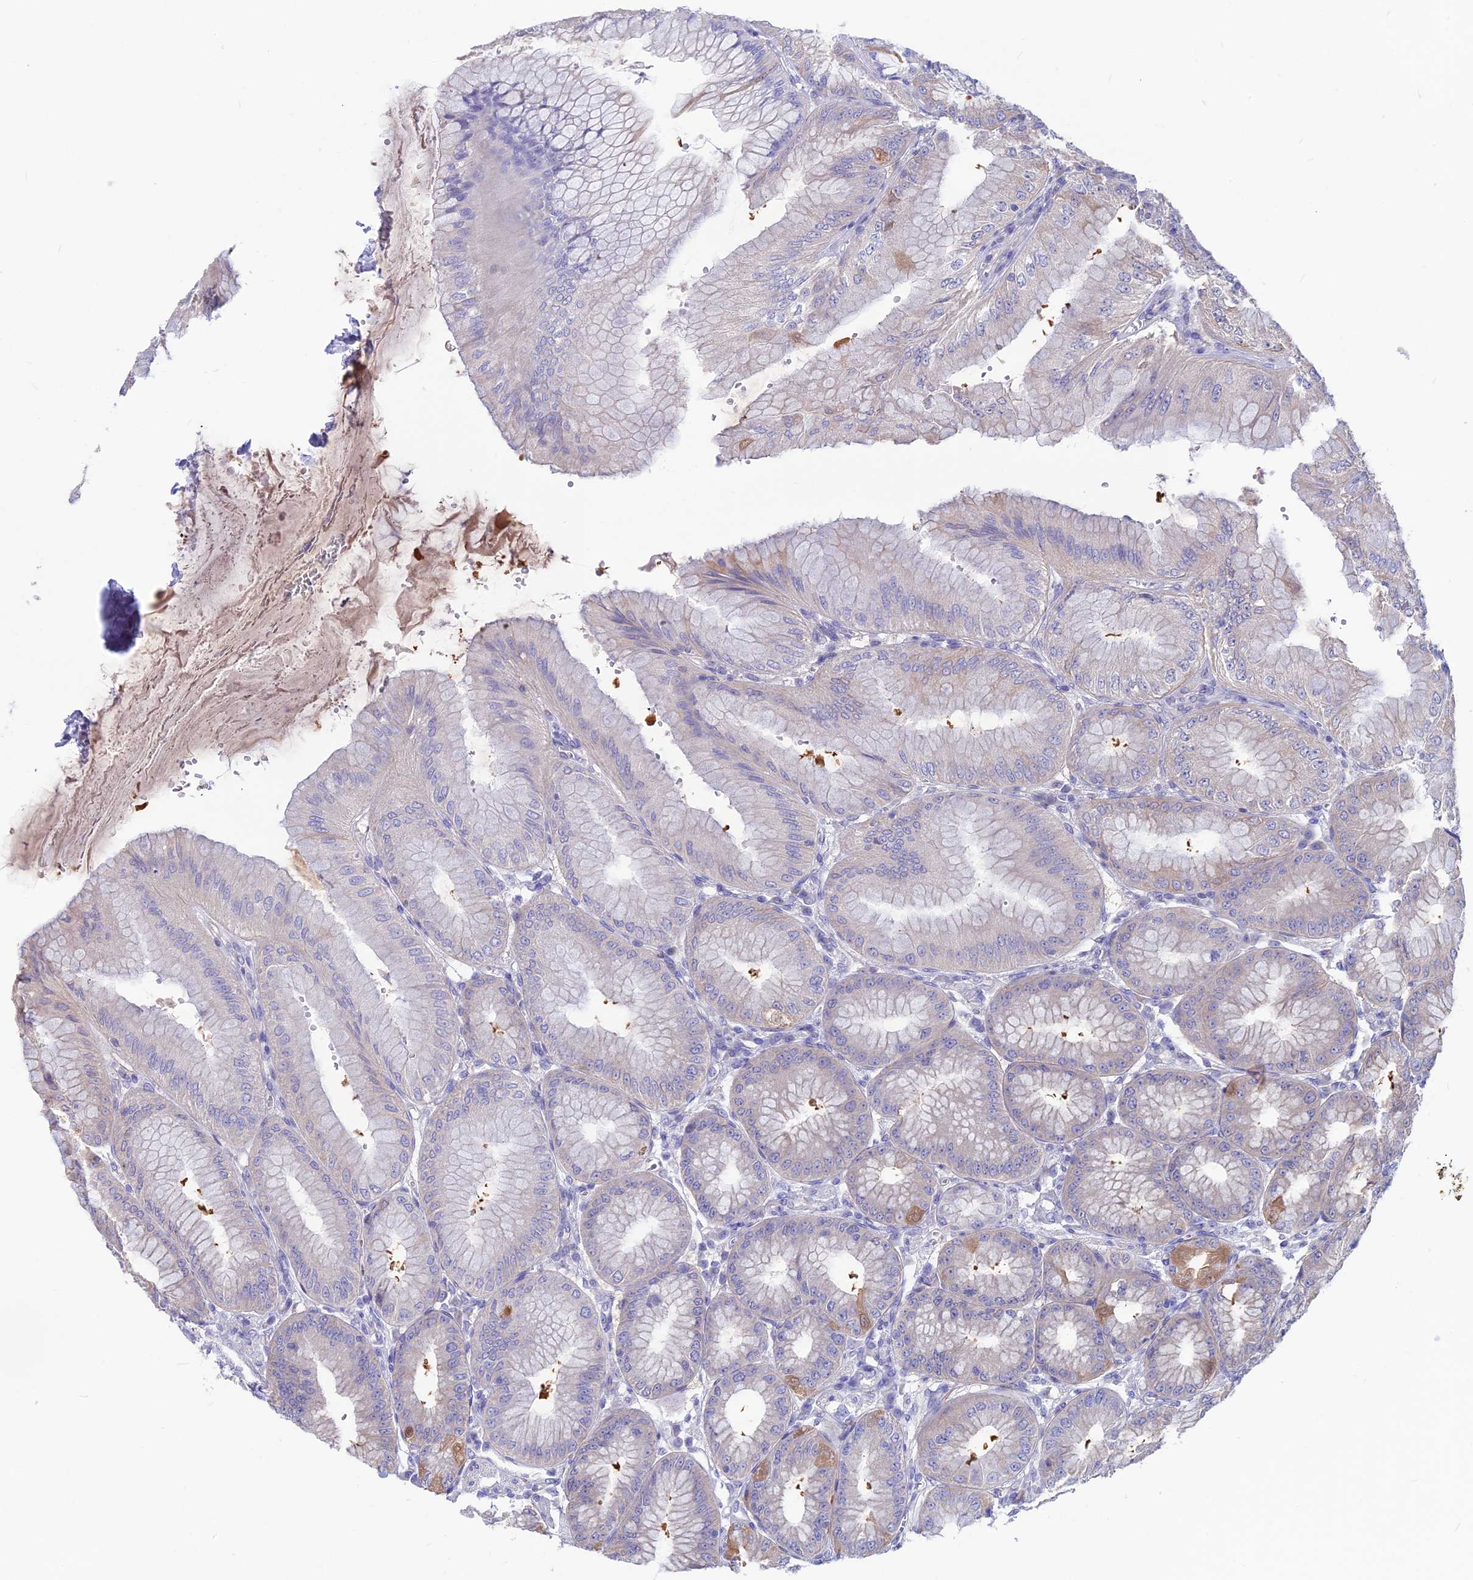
{"staining": {"intensity": "moderate", "quantity": "<25%", "location": "cytoplasmic/membranous"}, "tissue": "stomach", "cell_type": "Glandular cells", "image_type": "normal", "snomed": [{"axis": "morphology", "description": "Normal tissue, NOS"}, {"axis": "topography", "description": "Stomach, lower"}], "caption": "Protein expression analysis of unremarkable human stomach reveals moderate cytoplasmic/membranous positivity in approximately <25% of glandular cells. (Stains: DAB (3,3'-diaminobenzidine) in brown, nuclei in blue, Microscopy: brightfield microscopy at high magnification).", "gene": "SNAP91", "patient": {"sex": "male", "age": 71}}